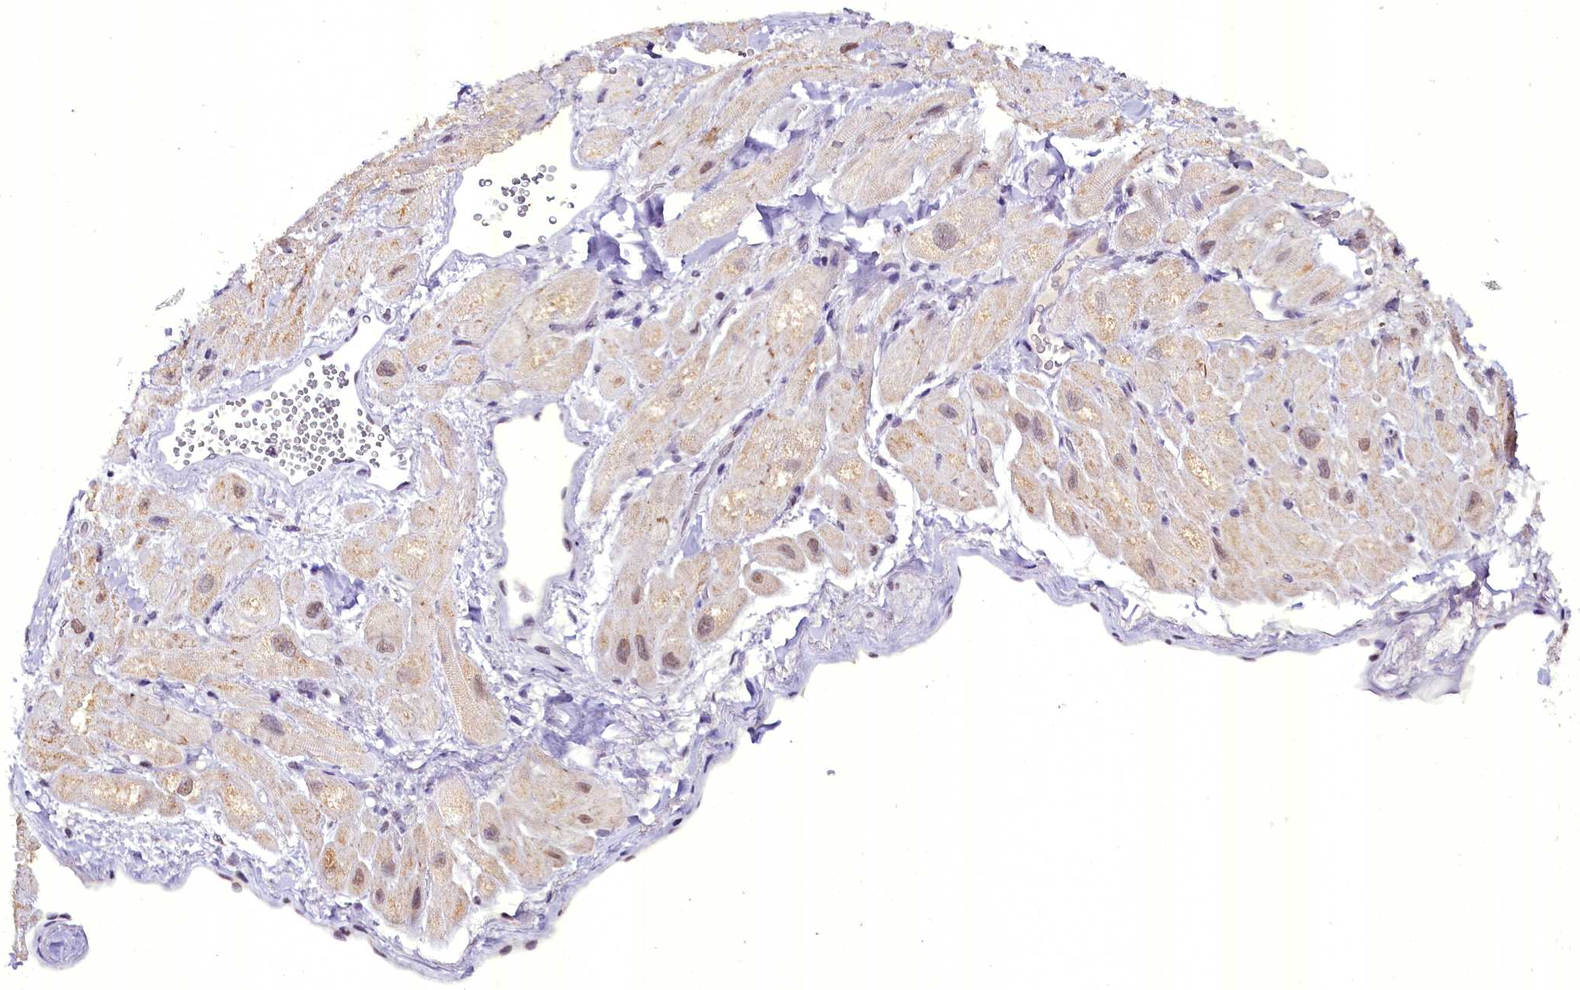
{"staining": {"intensity": "moderate", "quantity": "<25%", "location": "cytoplasmic/membranous,nuclear"}, "tissue": "heart muscle", "cell_type": "Cardiomyocytes", "image_type": "normal", "snomed": [{"axis": "morphology", "description": "Normal tissue, NOS"}, {"axis": "topography", "description": "Heart"}], "caption": "An immunohistochemistry micrograph of benign tissue is shown. Protein staining in brown highlights moderate cytoplasmic/membranous,nuclear positivity in heart muscle within cardiomyocytes. (DAB (3,3'-diaminobenzidine) = brown stain, brightfield microscopy at high magnification).", "gene": "NCBP1", "patient": {"sex": "male", "age": 65}}